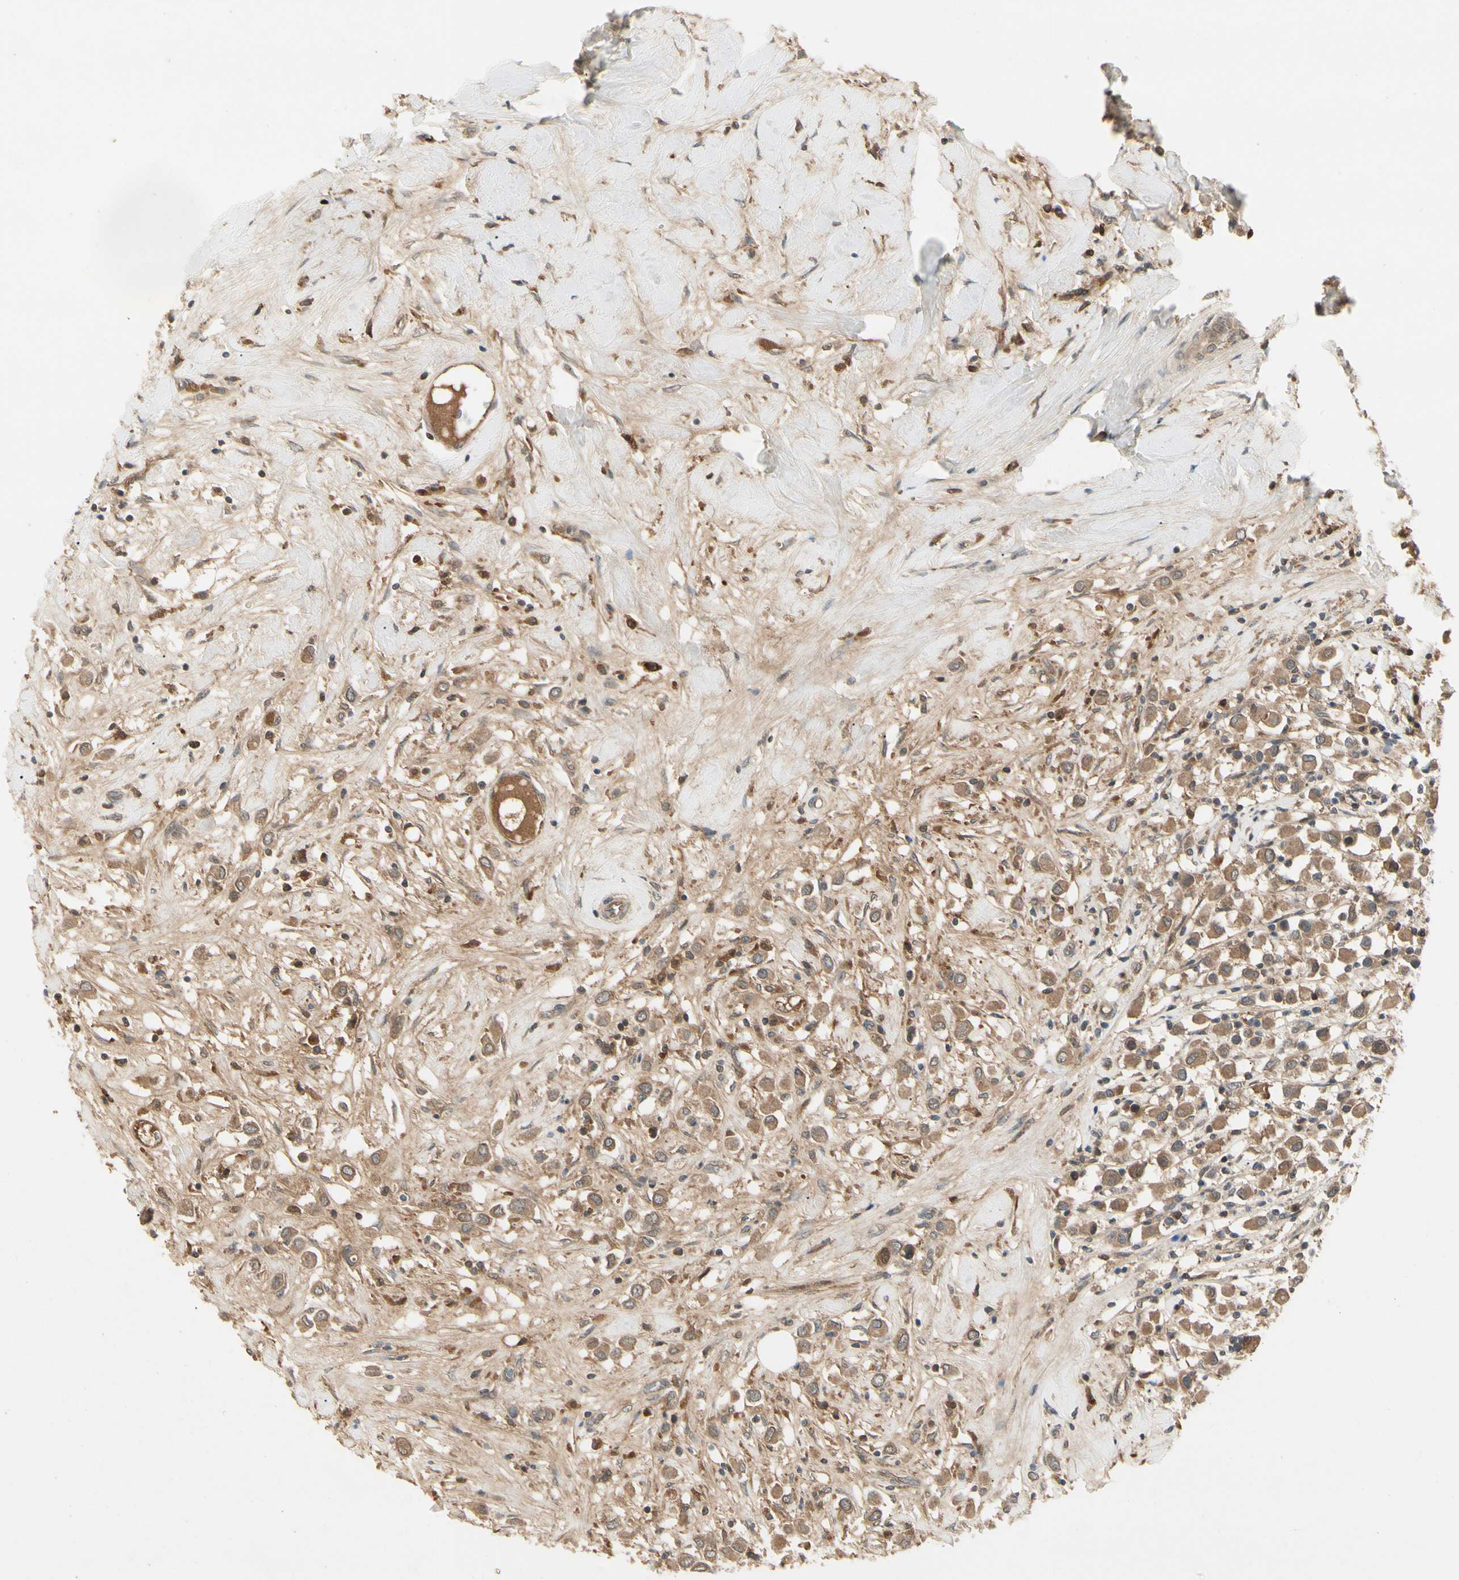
{"staining": {"intensity": "moderate", "quantity": ">75%", "location": "cytoplasmic/membranous"}, "tissue": "breast cancer", "cell_type": "Tumor cells", "image_type": "cancer", "snomed": [{"axis": "morphology", "description": "Duct carcinoma"}, {"axis": "topography", "description": "Breast"}], "caption": "Moderate cytoplasmic/membranous expression is seen in approximately >75% of tumor cells in breast intraductal carcinoma. The protein is stained brown, and the nuclei are stained in blue (DAB IHC with brightfield microscopy, high magnification).", "gene": "RNF14", "patient": {"sex": "female", "age": 61}}